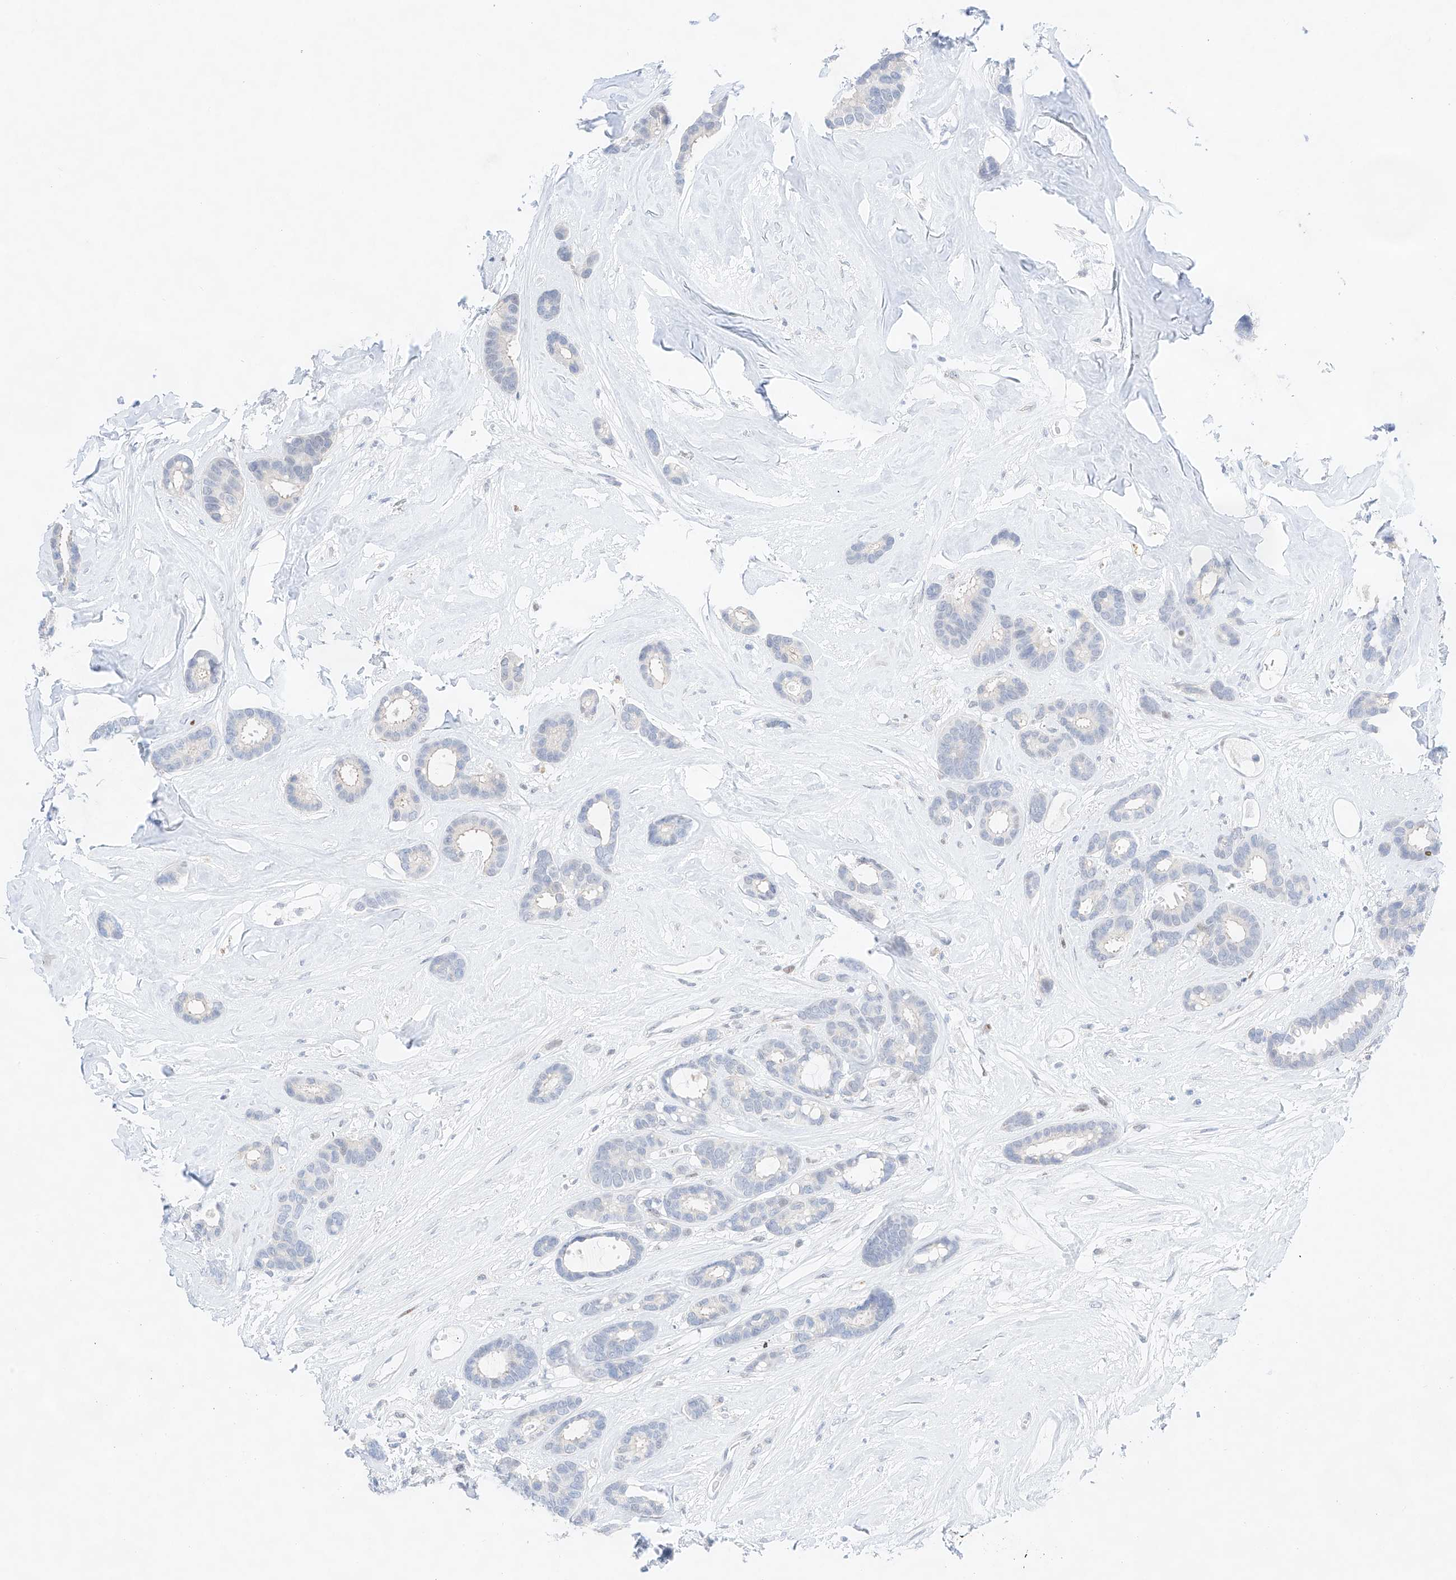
{"staining": {"intensity": "negative", "quantity": "none", "location": "none"}, "tissue": "breast cancer", "cell_type": "Tumor cells", "image_type": "cancer", "snomed": [{"axis": "morphology", "description": "Duct carcinoma"}, {"axis": "topography", "description": "Breast"}], "caption": "Immunohistochemistry micrograph of breast infiltrating ductal carcinoma stained for a protein (brown), which shows no positivity in tumor cells.", "gene": "NT5C3B", "patient": {"sex": "female", "age": 87}}